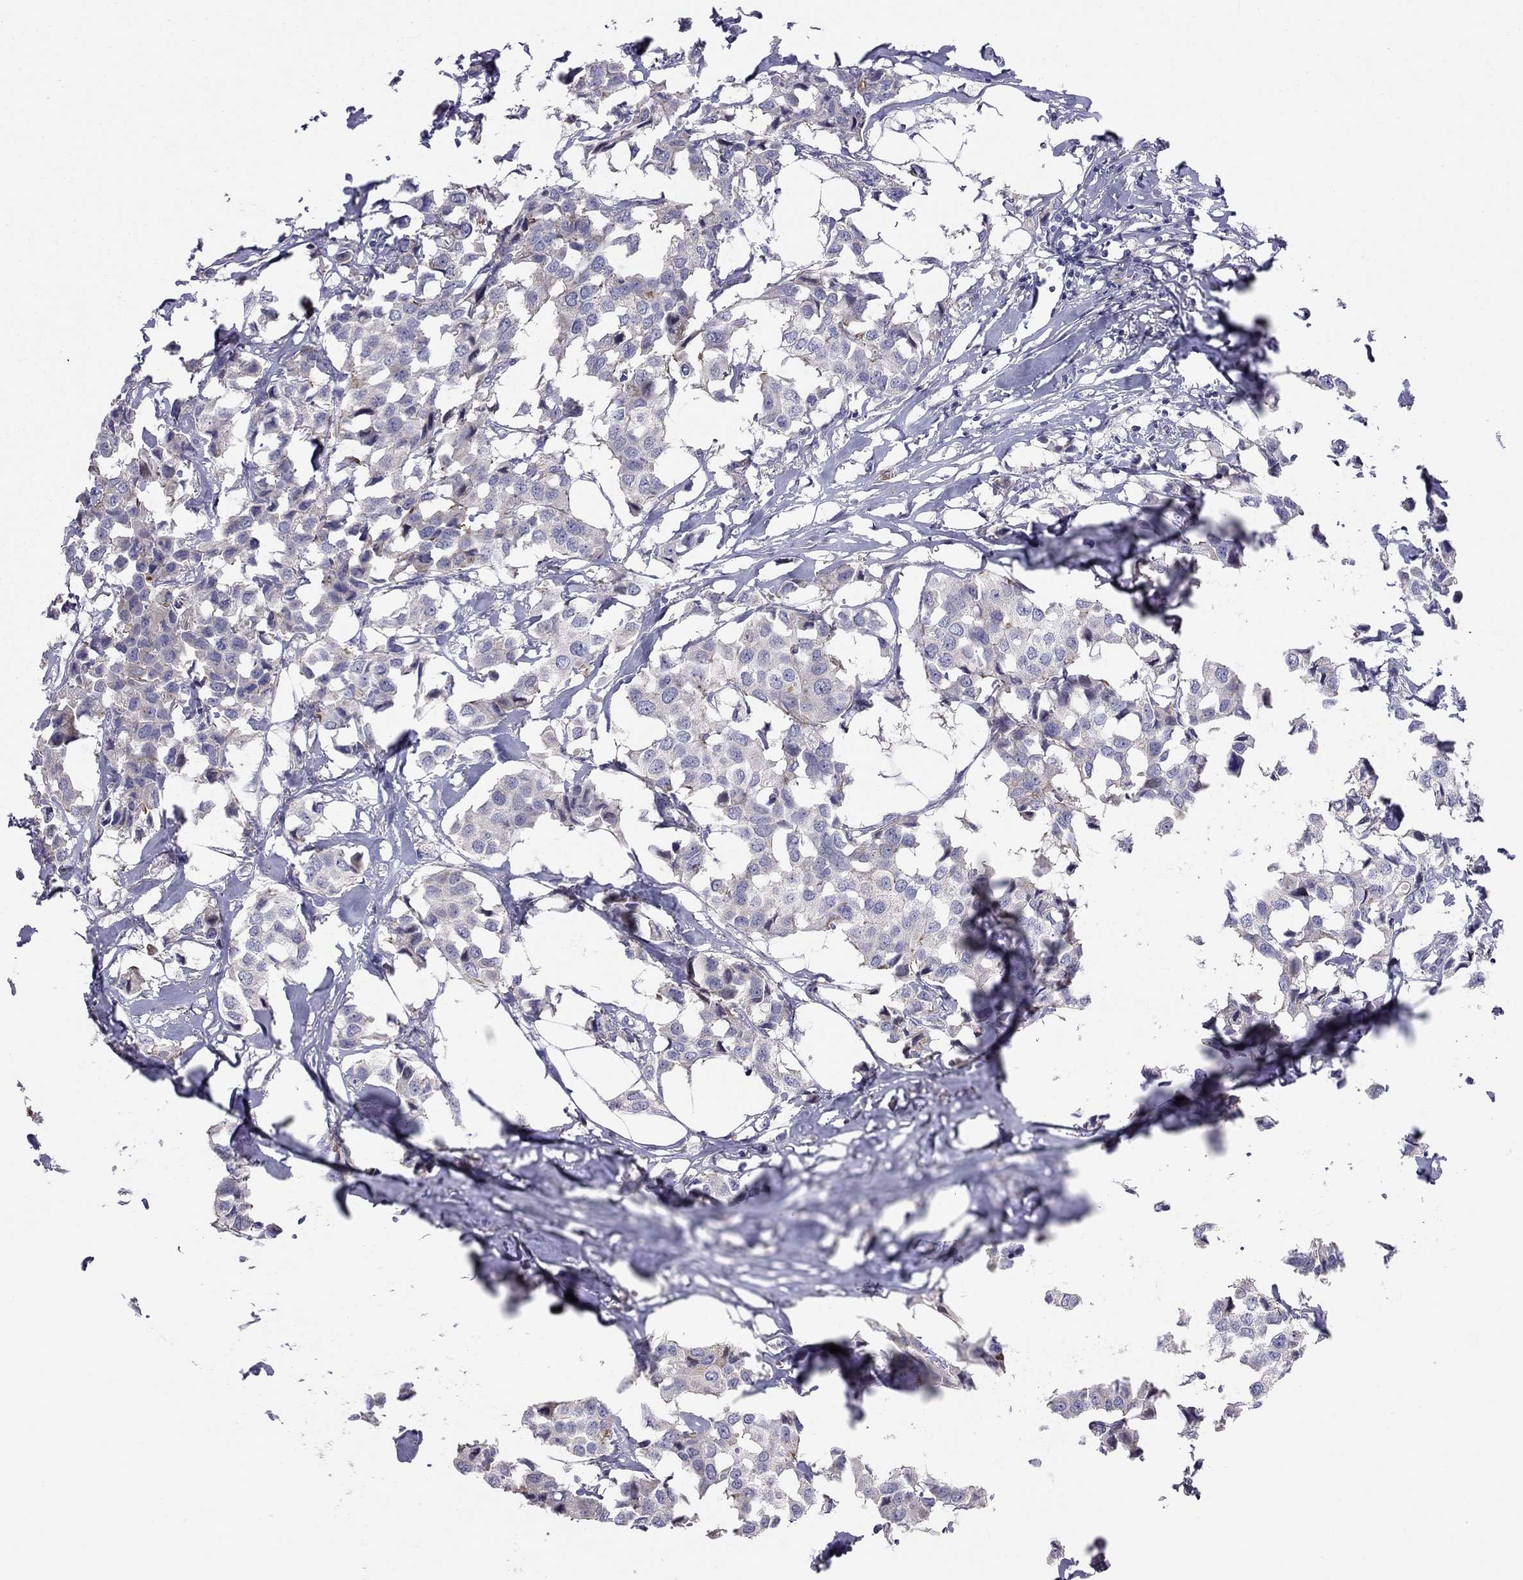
{"staining": {"intensity": "strong", "quantity": "<25%", "location": "cytoplasmic/membranous"}, "tissue": "breast cancer", "cell_type": "Tumor cells", "image_type": "cancer", "snomed": [{"axis": "morphology", "description": "Duct carcinoma"}, {"axis": "topography", "description": "Breast"}], "caption": "Brown immunohistochemical staining in breast cancer (invasive ductal carcinoma) demonstrates strong cytoplasmic/membranous expression in about <25% of tumor cells.", "gene": "SYTL2", "patient": {"sex": "female", "age": 80}}